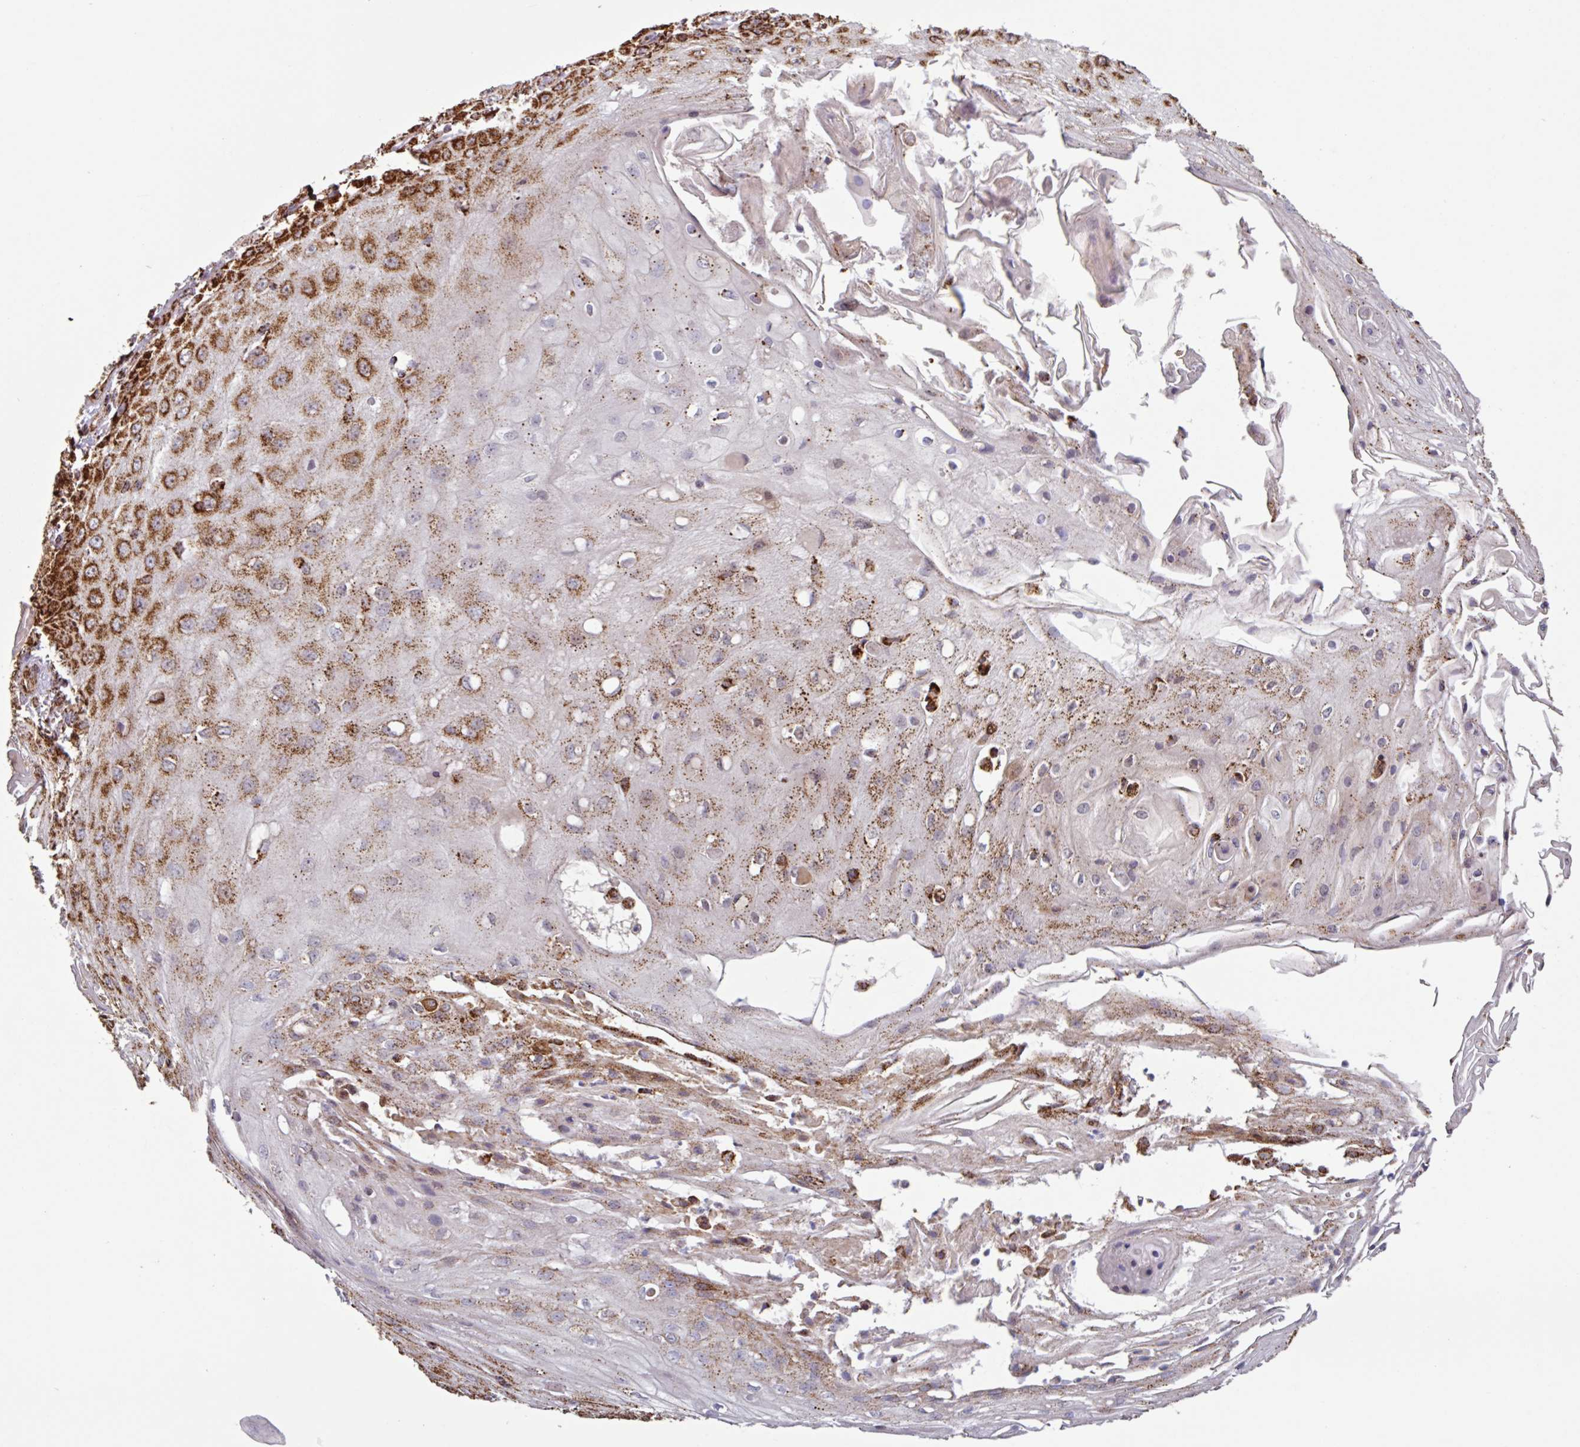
{"staining": {"intensity": "moderate", "quantity": ">75%", "location": "cytoplasmic/membranous"}, "tissue": "skin cancer", "cell_type": "Tumor cells", "image_type": "cancer", "snomed": [{"axis": "morphology", "description": "Squamous cell carcinoma, NOS"}, {"axis": "topography", "description": "Skin"}], "caption": "Immunohistochemical staining of skin cancer displays medium levels of moderate cytoplasmic/membranous protein expression in approximately >75% of tumor cells. (Stains: DAB in brown, nuclei in blue, Microscopy: brightfield microscopy at high magnification).", "gene": "TRAP1", "patient": {"sex": "male", "age": 70}}